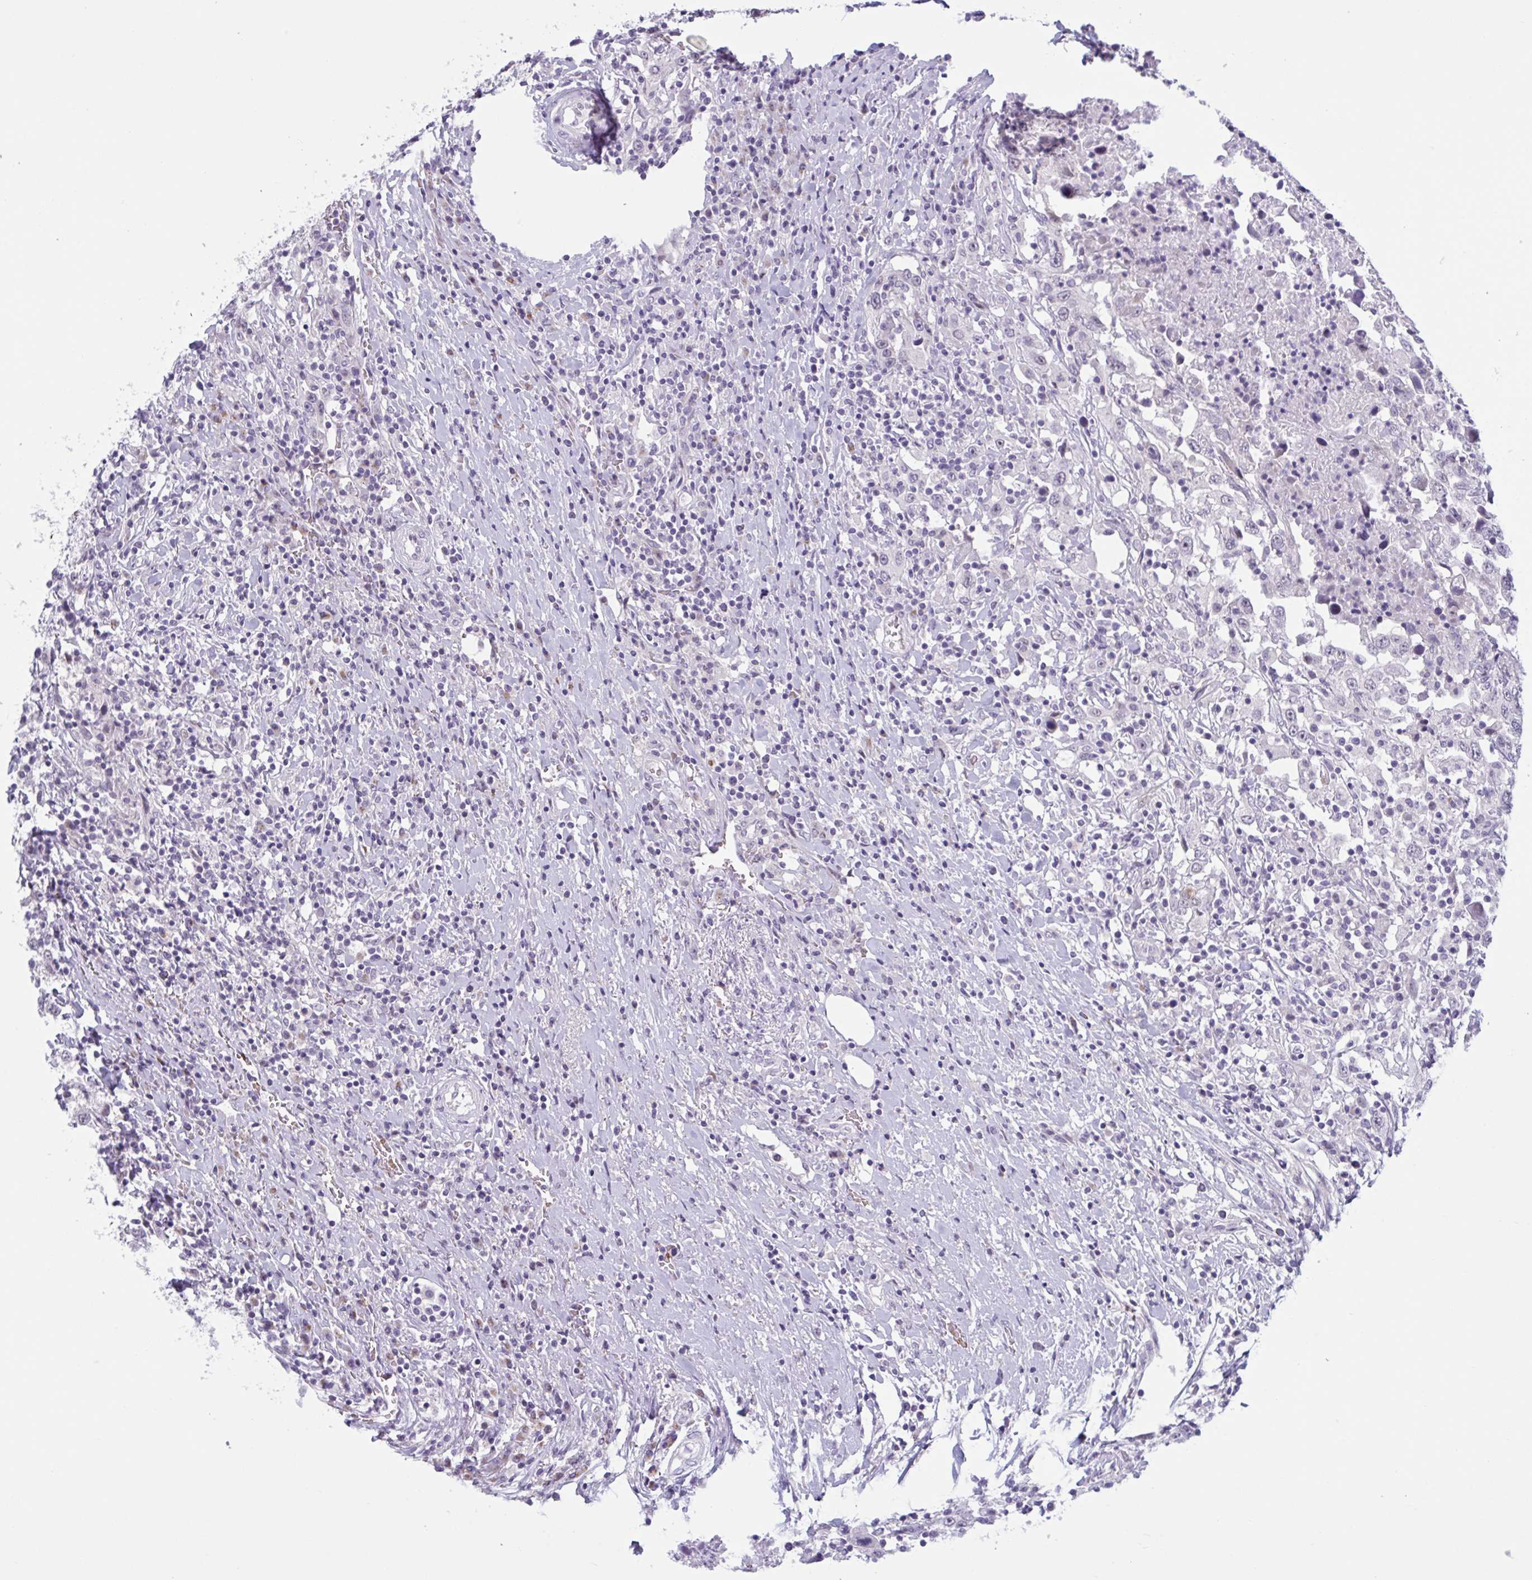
{"staining": {"intensity": "negative", "quantity": "none", "location": "none"}, "tissue": "urothelial cancer", "cell_type": "Tumor cells", "image_type": "cancer", "snomed": [{"axis": "morphology", "description": "Urothelial carcinoma, High grade"}, {"axis": "topography", "description": "Urinary bladder"}], "caption": "The histopathology image displays no significant staining in tumor cells of urothelial cancer. (Immunohistochemistry (ihc), brightfield microscopy, high magnification).", "gene": "HSD11B2", "patient": {"sex": "male", "age": 61}}